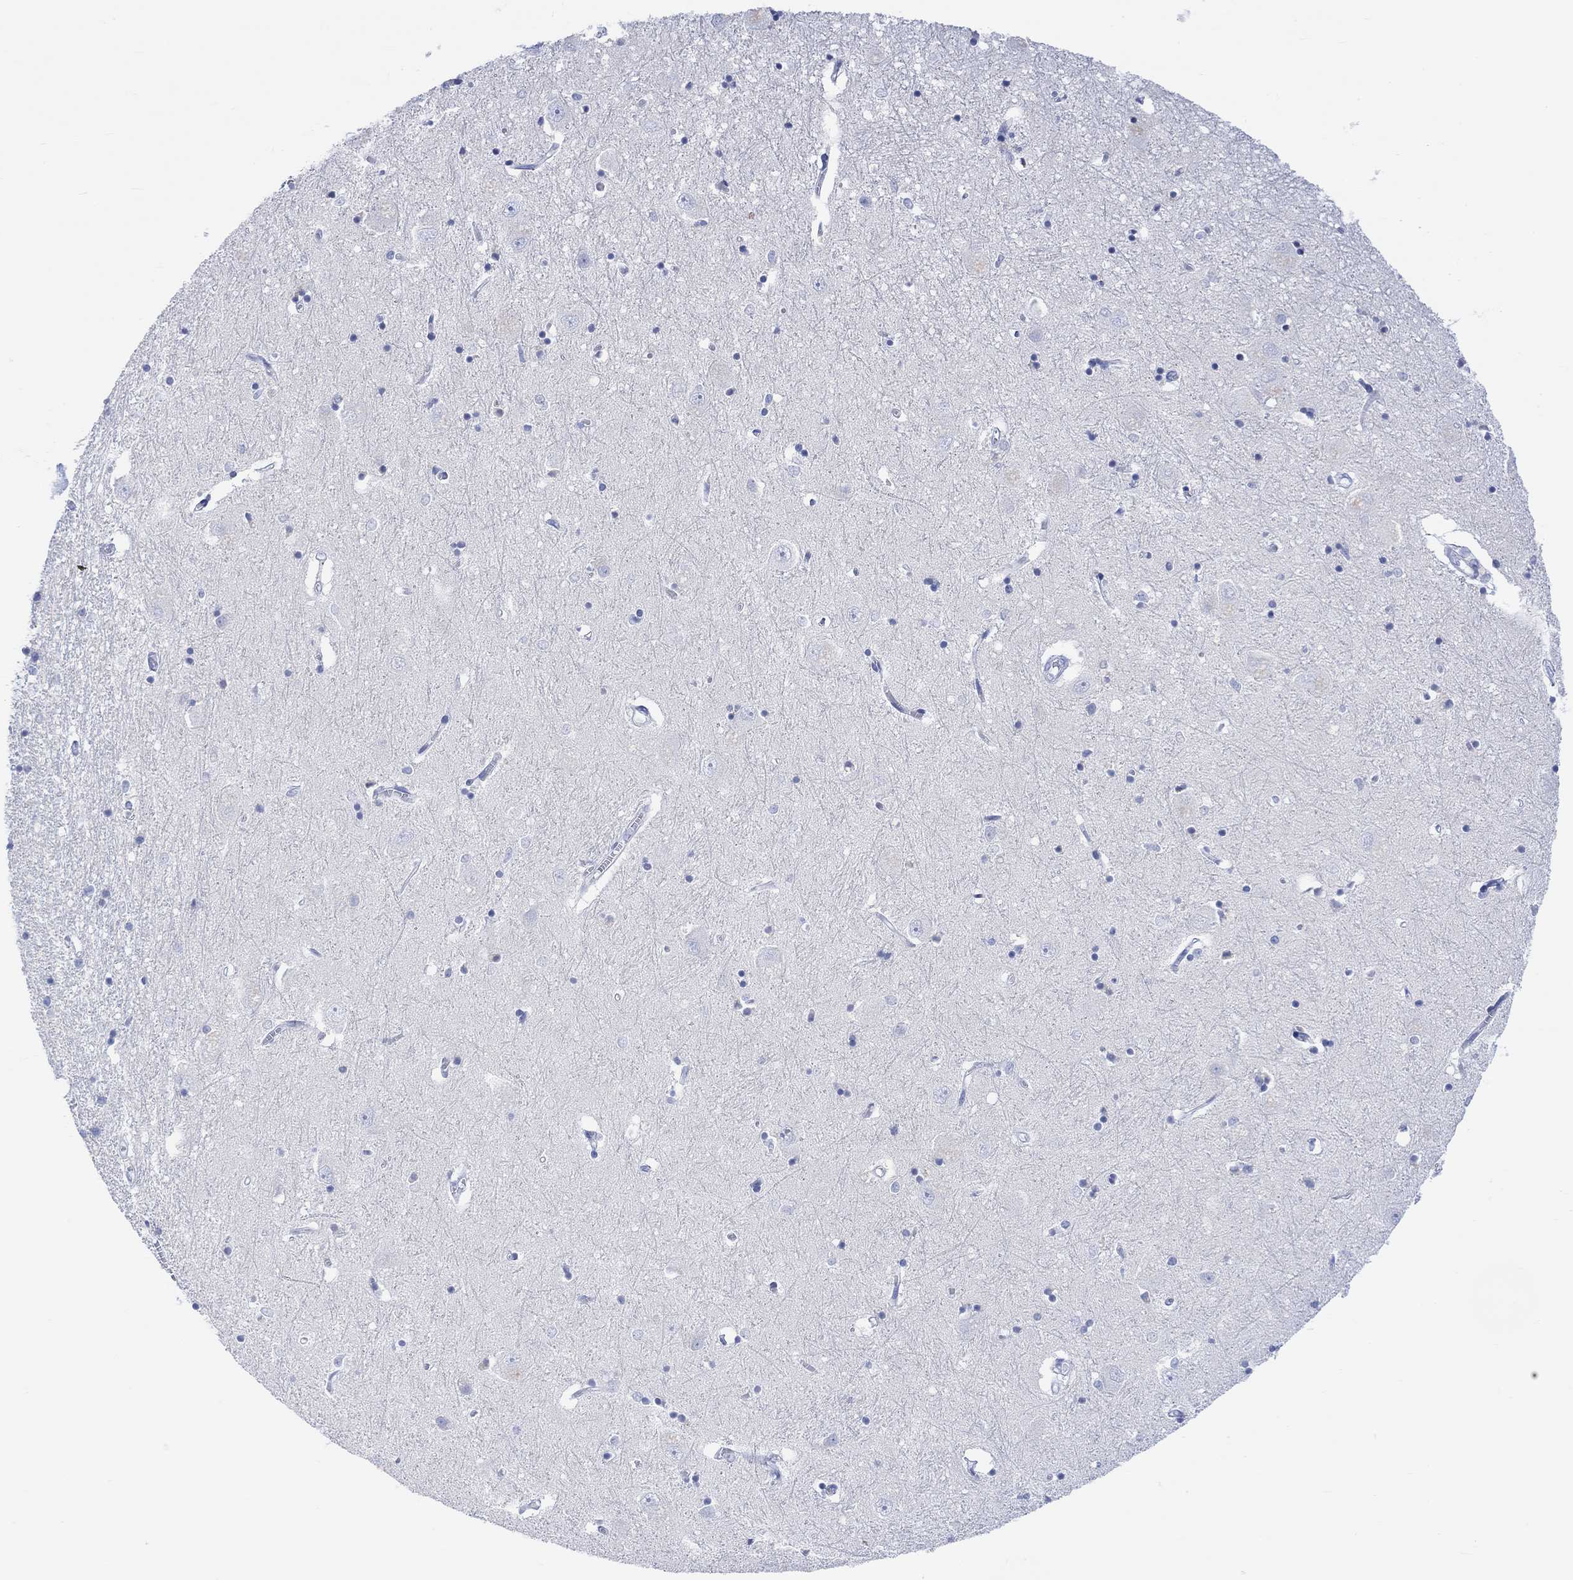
{"staining": {"intensity": "negative", "quantity": "none", "location": "none"}, "tissue": "caudate", "cell_type": "Glial cells", "image_type": "normal", "snomed": [{"axis": "morphology", "description": "Normal tissue, NOS"}, {"axis": "topography", "description": "Lateral ventricle wall"}], "caption": "This is a image of immunohistochemistry staining of unremarkable caudate, which shows no positivity in glial cells. (DAB IHC, high magnification).", "gene": "CALCA", "patient": {"sex": "male", "age": 54}}